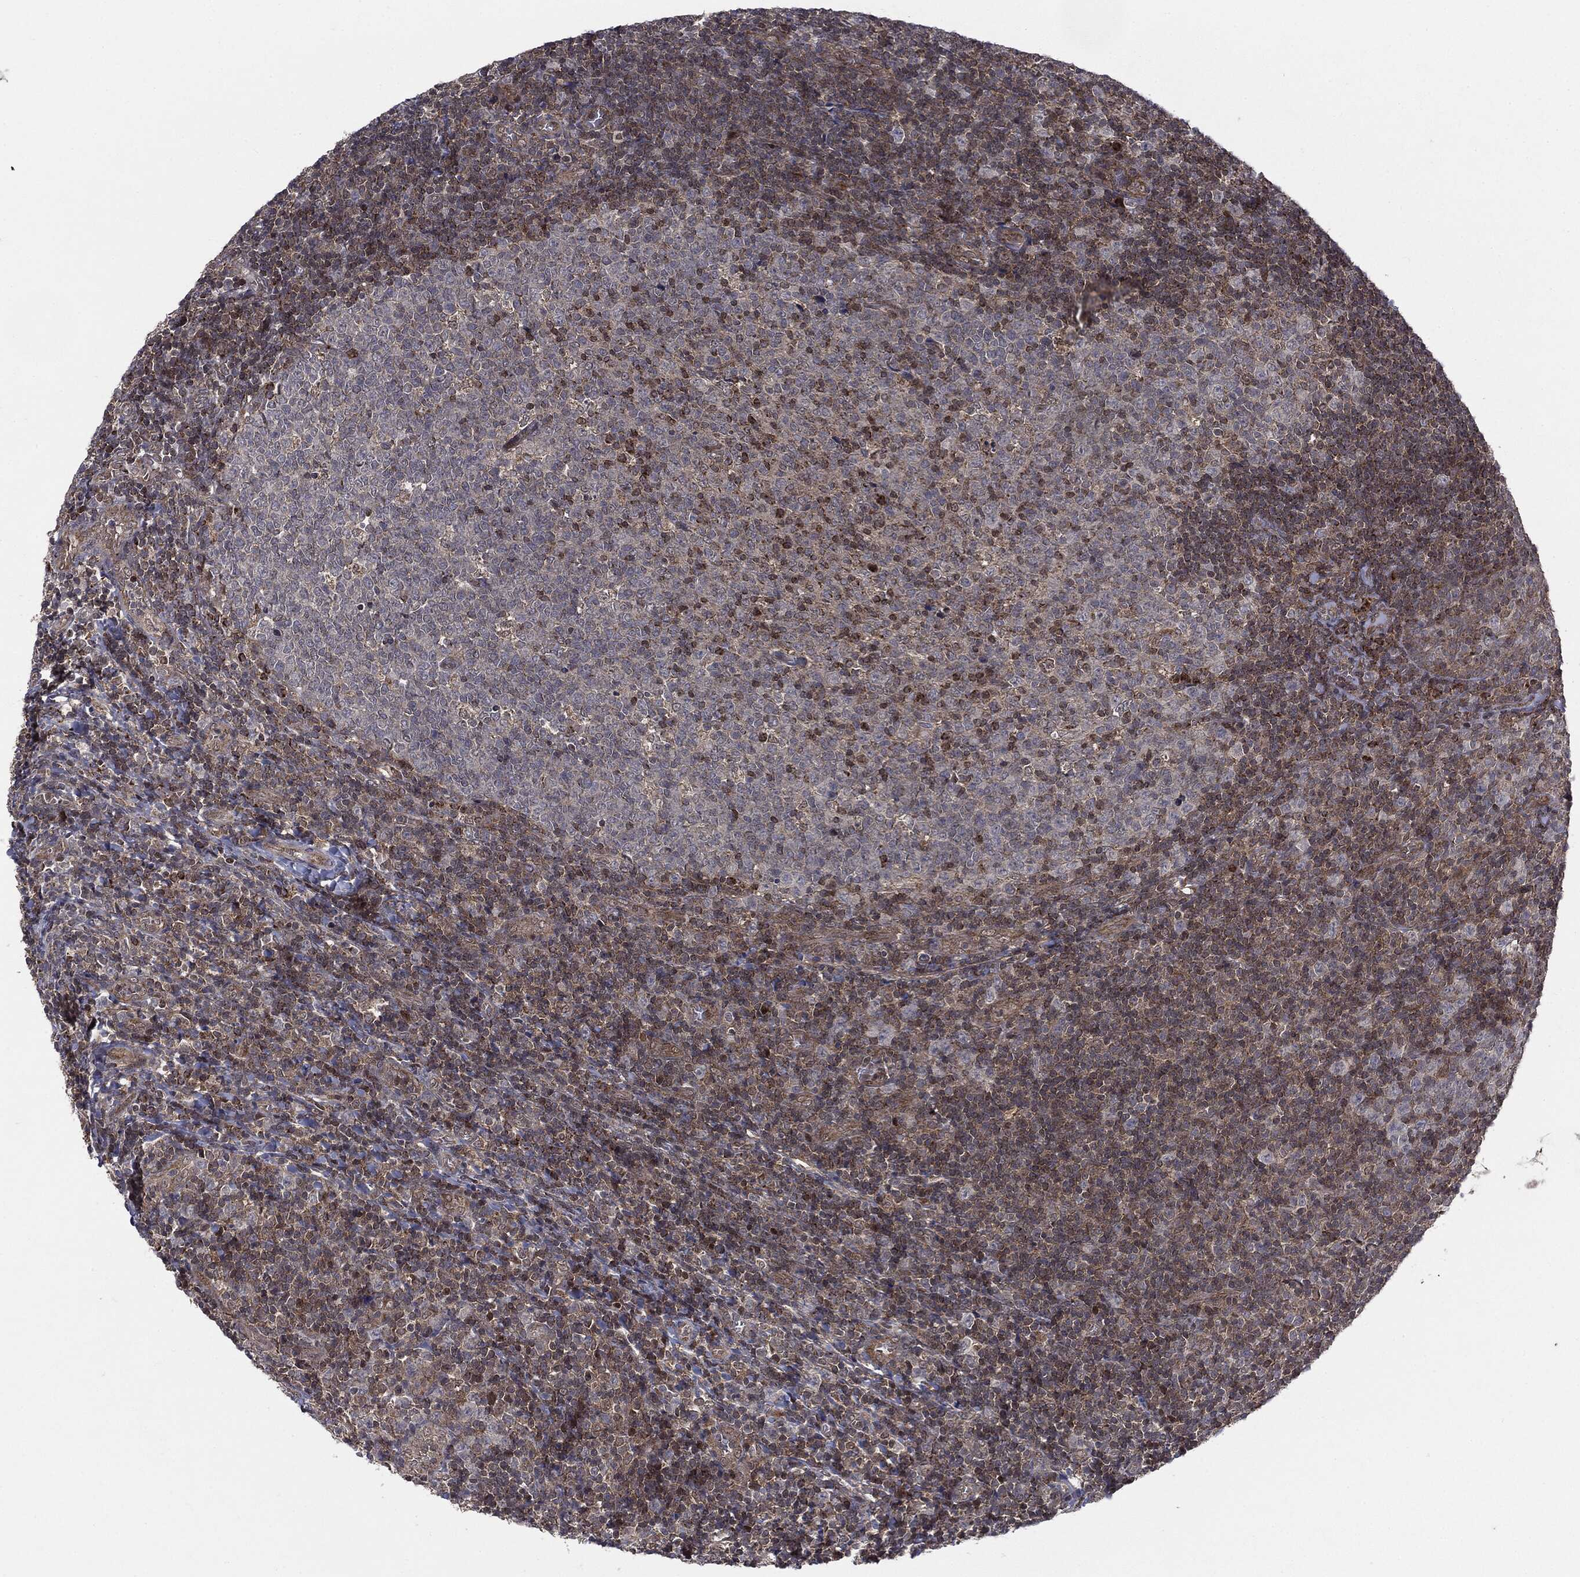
{"staining": {"intensity": "moderate", "quantity": "<25%", "location": "nuclear"}, "tissue": "tonsil", "cell_type": "Germinal center cells", "image_type": "normal", "snomed": [{"axis": "morphology", "description": "Normal tissue, NOS"}, {"axis": "topography", "description": "Tonsil"}], "caption": "This micrograph exhibits IHC staining of unremarkable tonsil, with low moderate nuclear positivity in about <25% of germinal center cells.", "gene": "PTPA", "patient": {"sex": "female", "age": 5}}